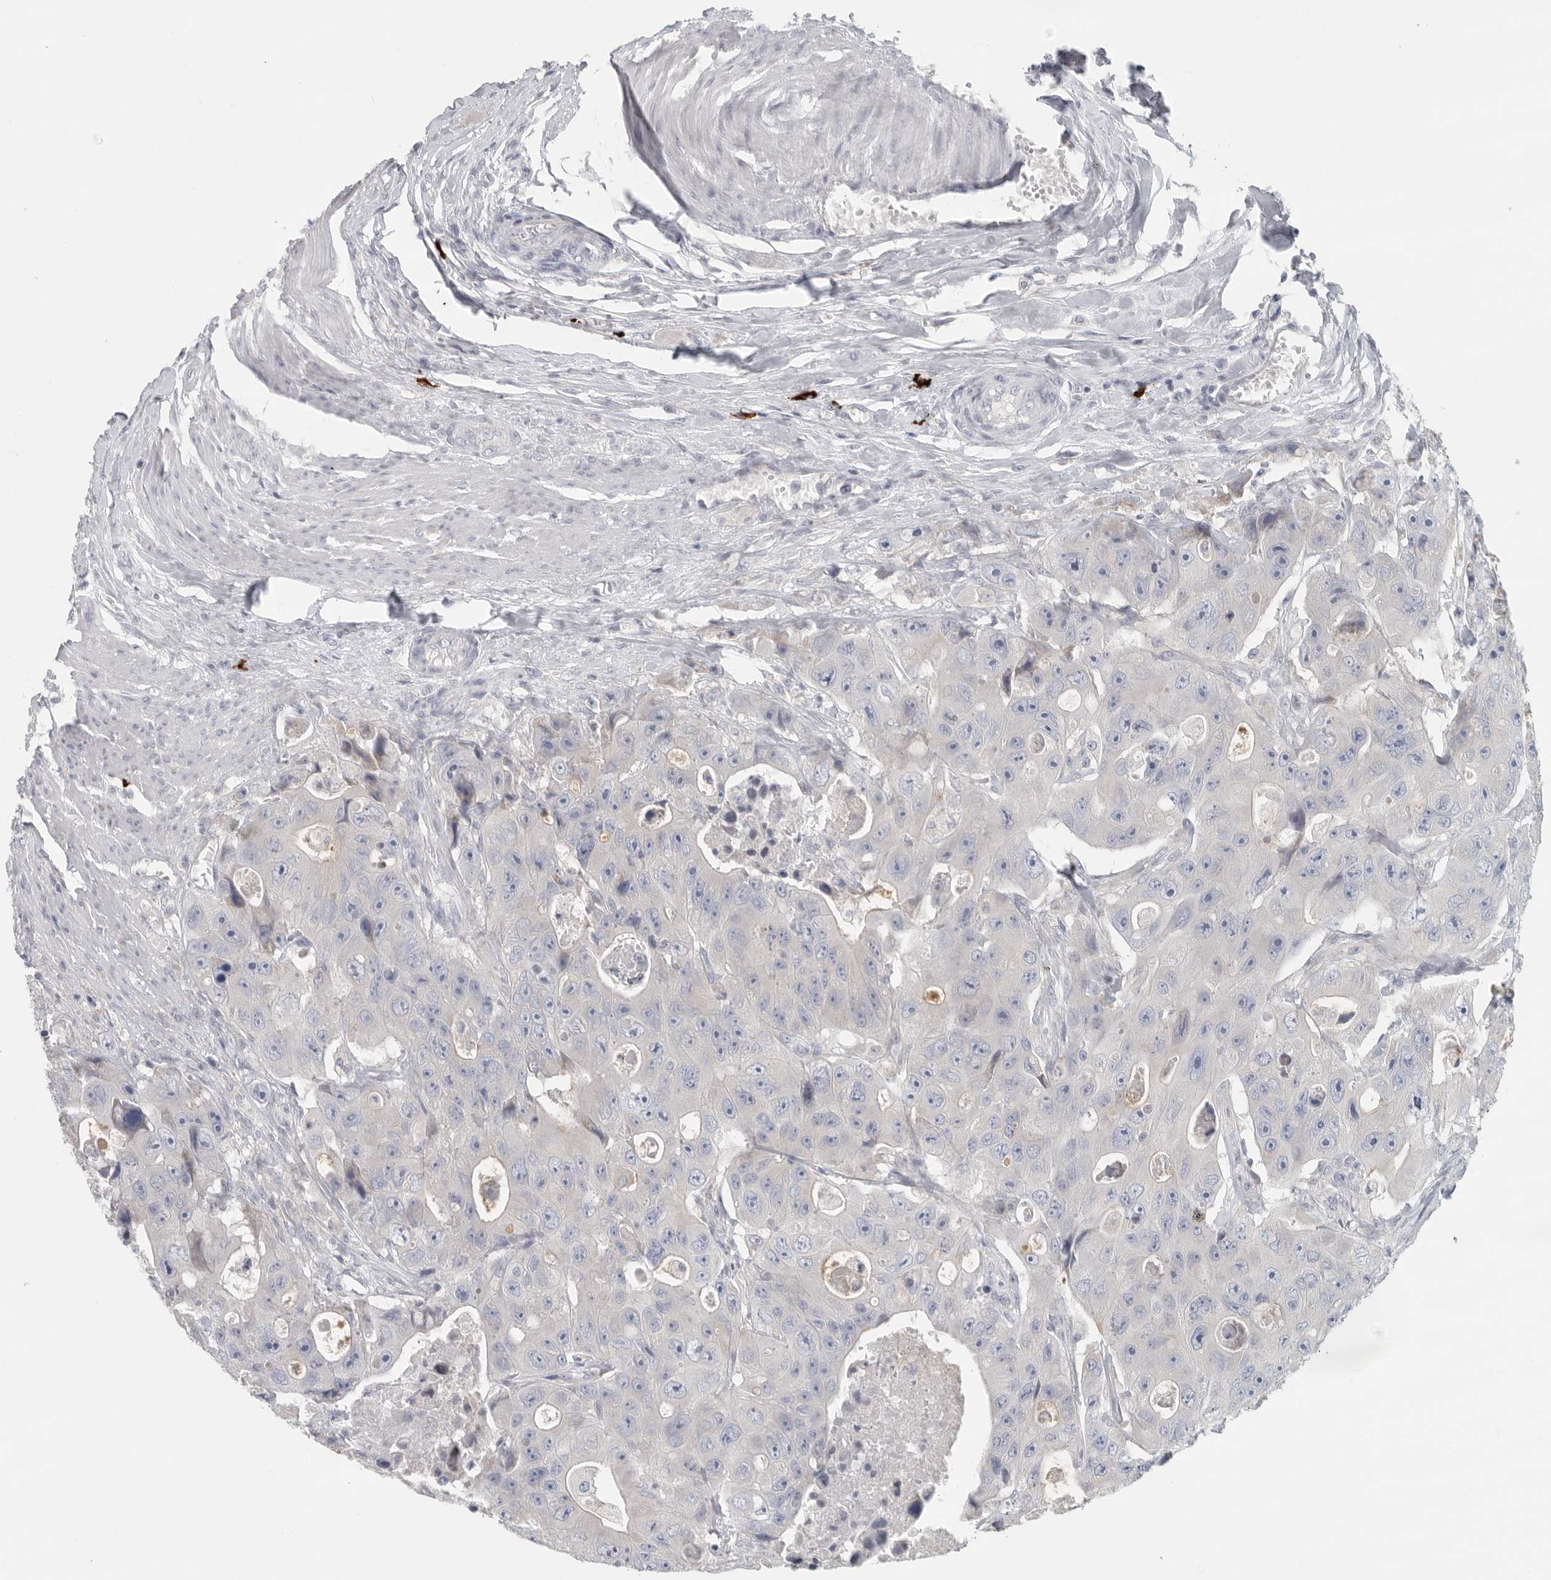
{"staining": {"intensity": "negative", "quantity": "none", "location": "none"}, "tissue": "colorectal cancer", "cell_type": "Tumor cells", "image_type": "cancer", "snomed": [{"axis": "morphology", "description": "Adenocarcinoma, NOS"}, {"axis": "topography", "description": "Colon"}], "caption": "IHC of human colorectal cancer (adenocarcinoma) displays no staining in tumor cells.", "gene": "TMEM69", "patient": {"sex": "female", "age": 46}}